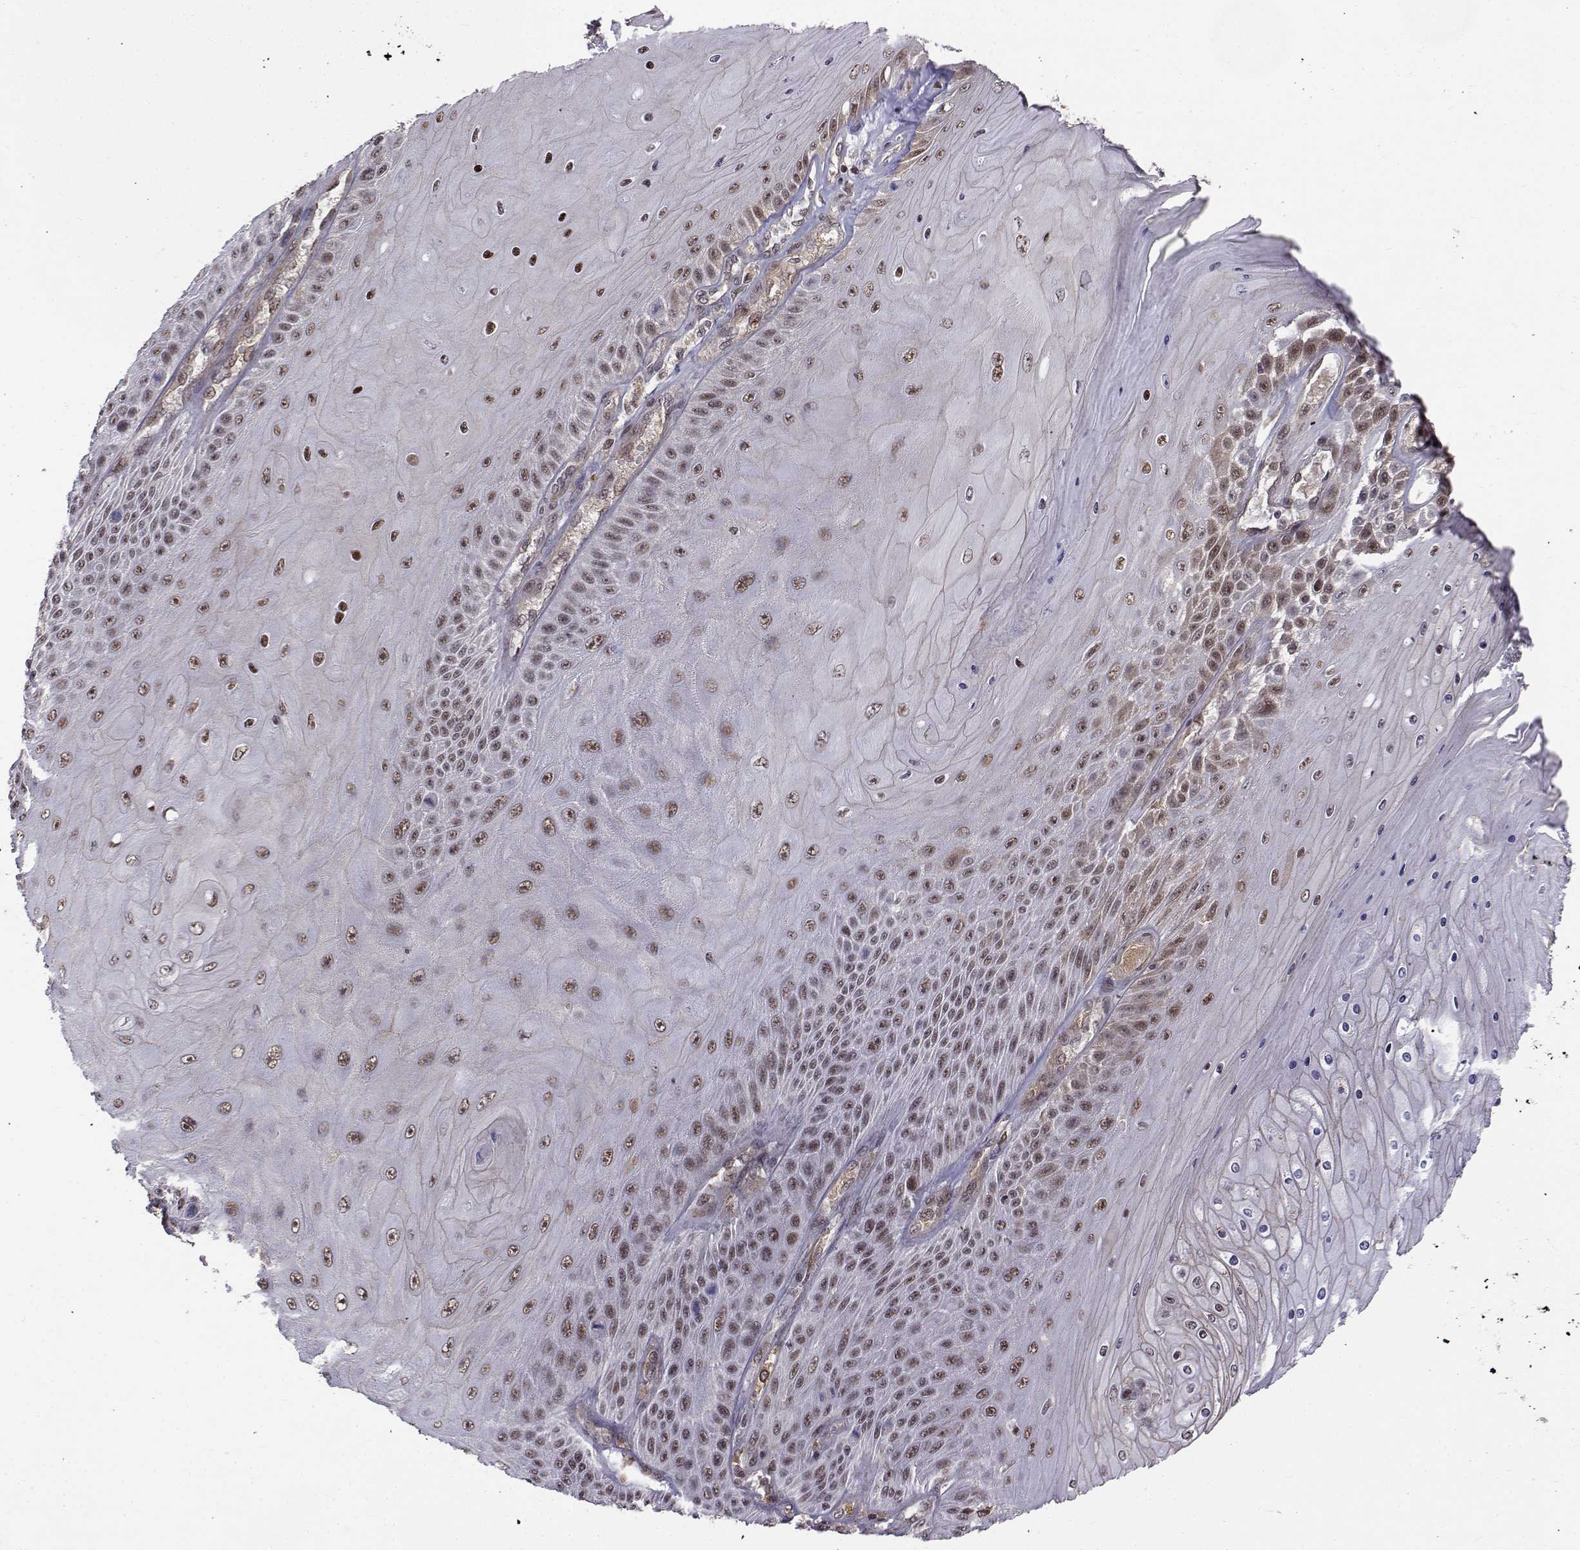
{"staining": {"intensity": "weak", "quantity": ">75%", "location": "nuclear"}, "tissue": "skin cancer", "cell_type": "Tumor cells", "image_type": "cancer", "snomed": [{"axis": "morphology", "description": "Squamous cell carcinoma, NOS"}, {"axis": "topography", "description": "Skin"}], "caption": "A brown stain highlights weak nuclear staining of a protein in squamous cell carcinoma (skin) tumor cells.", "gene": "ITGA7", "patient": {"sex": "male", "age": 62}}